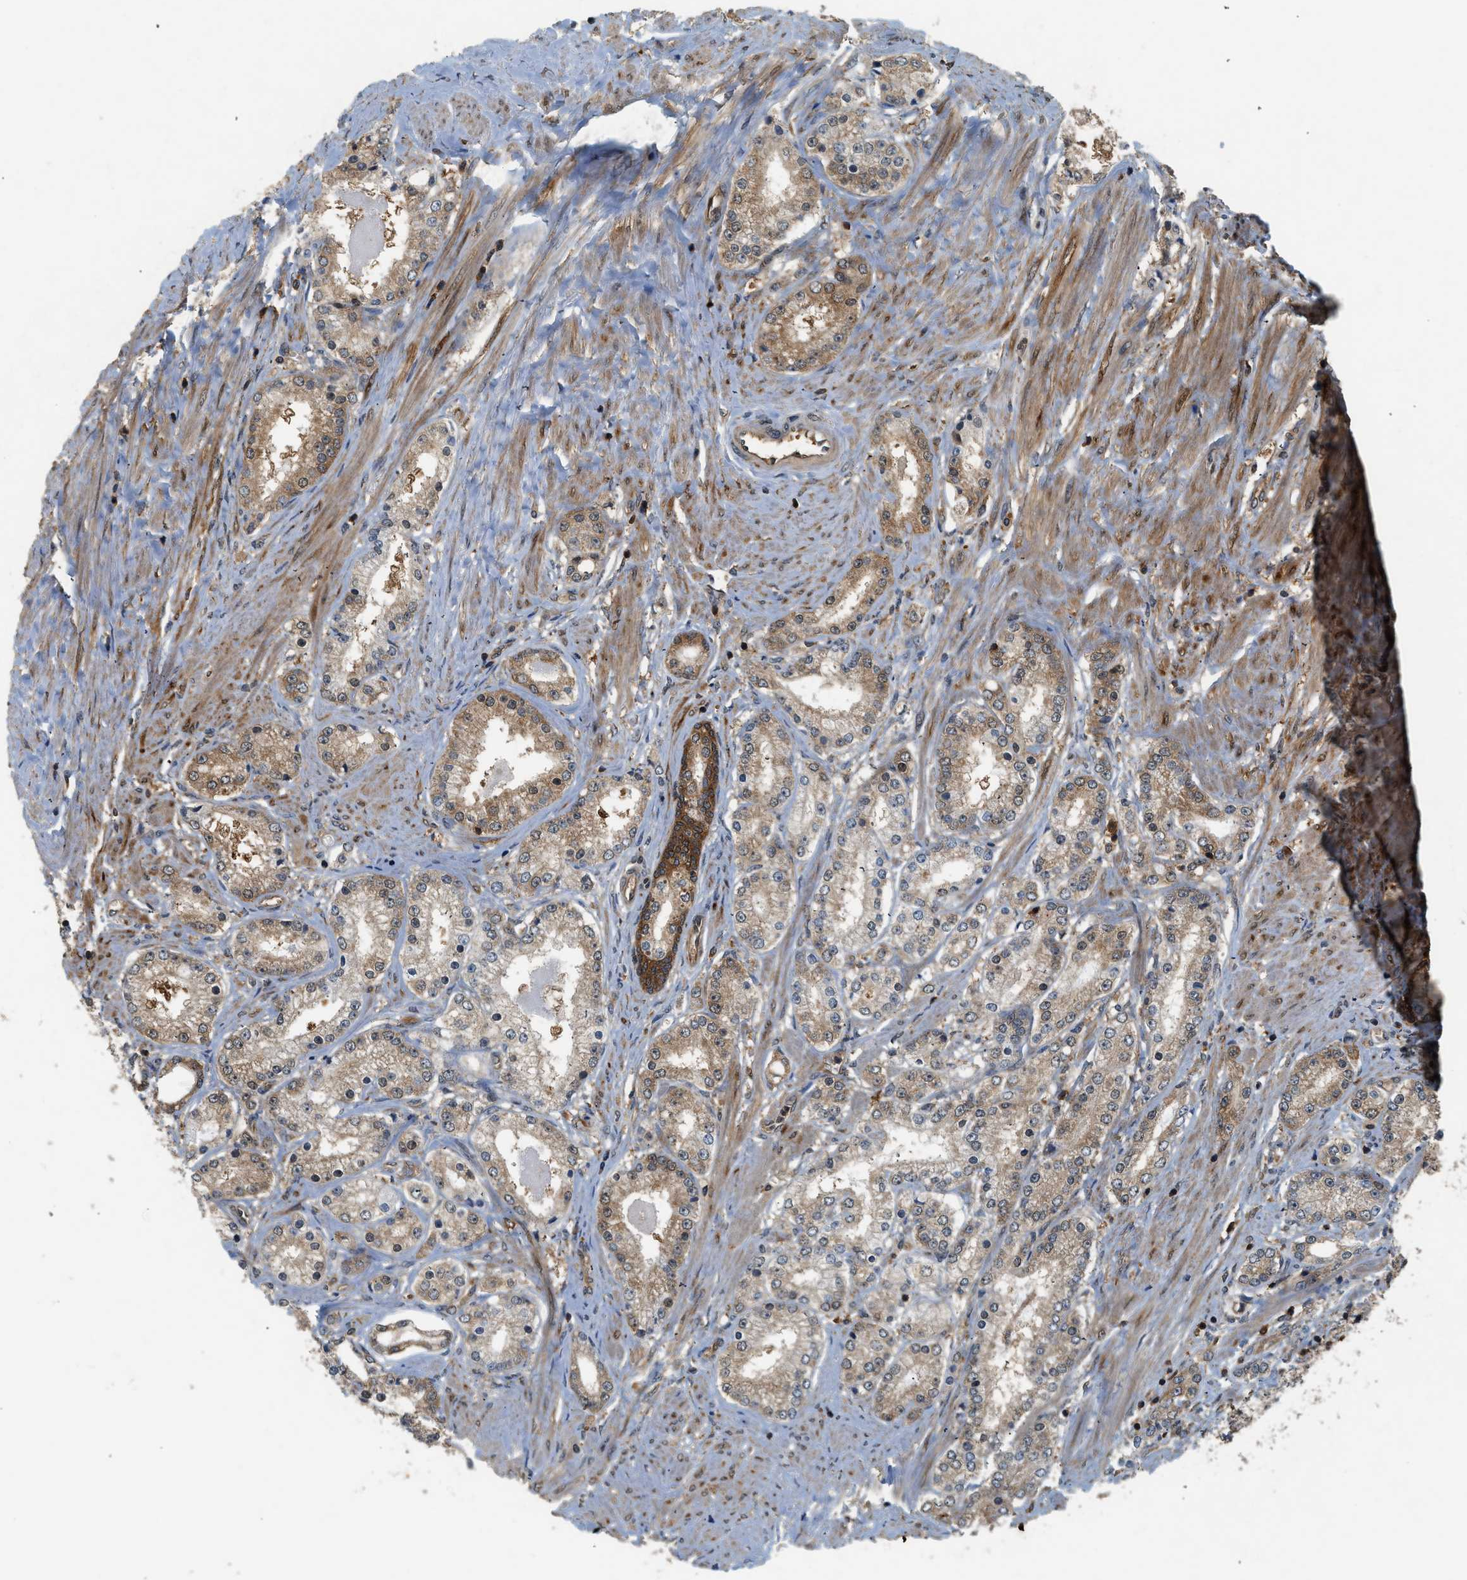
{"staining": {"intensity": "weak", "quantity": ">75%", "location": "cytoplasmic/membranous"}, "tissue": "prostate cancer", "cell_type": "Tumor cells", "image_type": "cancer", "snomed": [{"axis": "morphology", "description": "Adenocarcinoma, Low grade"}, {"axis": "topography", "description": "Prostate"}], "caption": "DAB (3,3'-diaminobenzidine) immunohistochemical staining of prostate cancer exhibits weak cytoplasmic/membranous protein staining in approximately >75% of tumor cells. The protein is shown in brown color, while the nuclei are stained blue.", "gene": "OXSR1", "patient": {"sex": "male", "age": 63}}